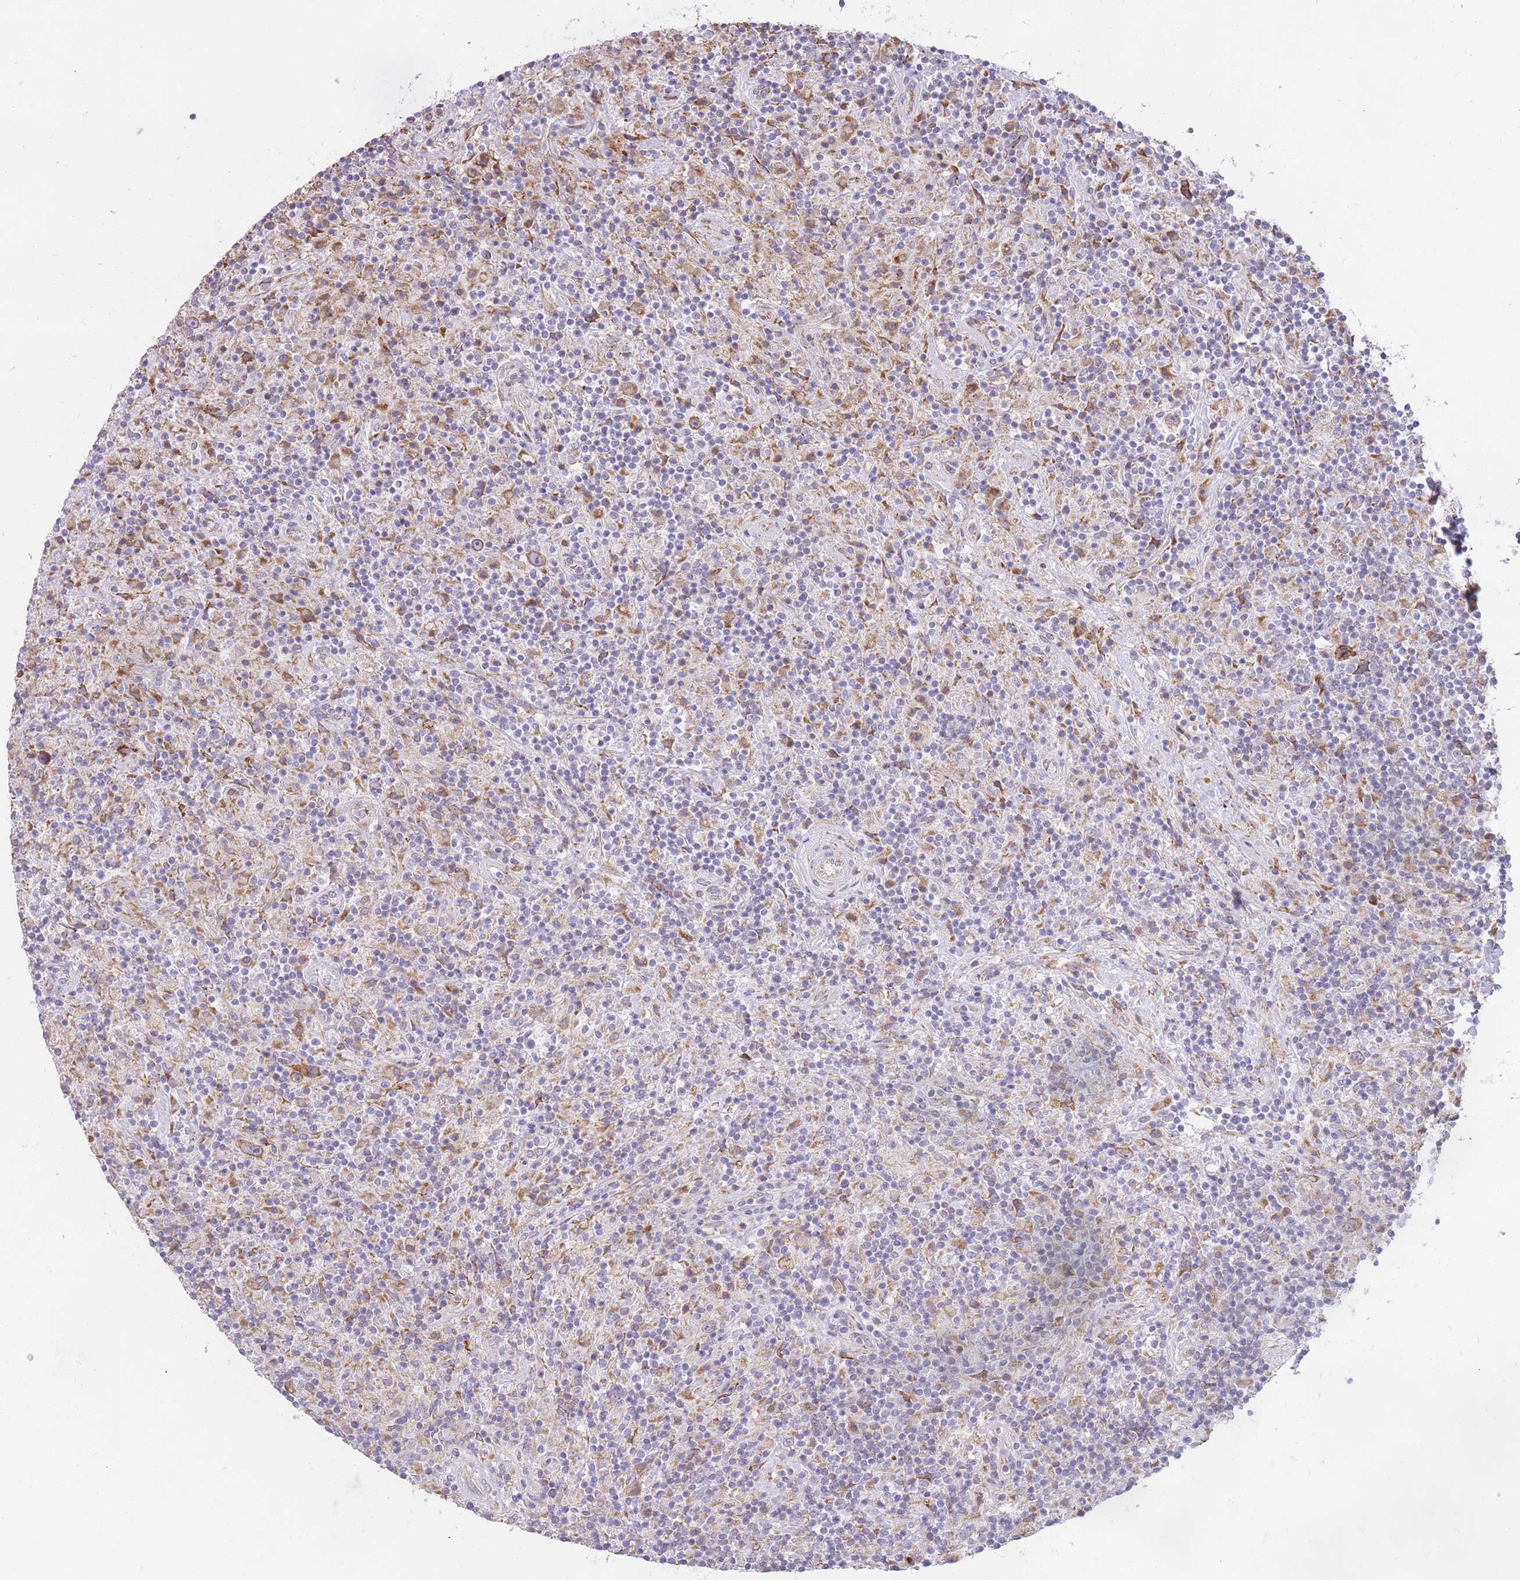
{"staining": {"intensity": "moderate", "quantity": "25%-75%", "location": "cytoplasmic/membranous"}, "tissue": "lymphoma", "cell_type": "Tumor cells", "image_type": "cancer", "snomed": [{"axis": "morphology", "description": "Hodgkin's disease, NOS"}, {"axis": "topography", "description": "Lymph node"}], "caption": "This is an image of immunohistochemistry (IHC) staining of lymphoma, which shows moderate staining in the cytoplasmic/membranous of tumor cells.", "gene": "TRAPPC5", "patient": {"sex": "male", "age": 70}}